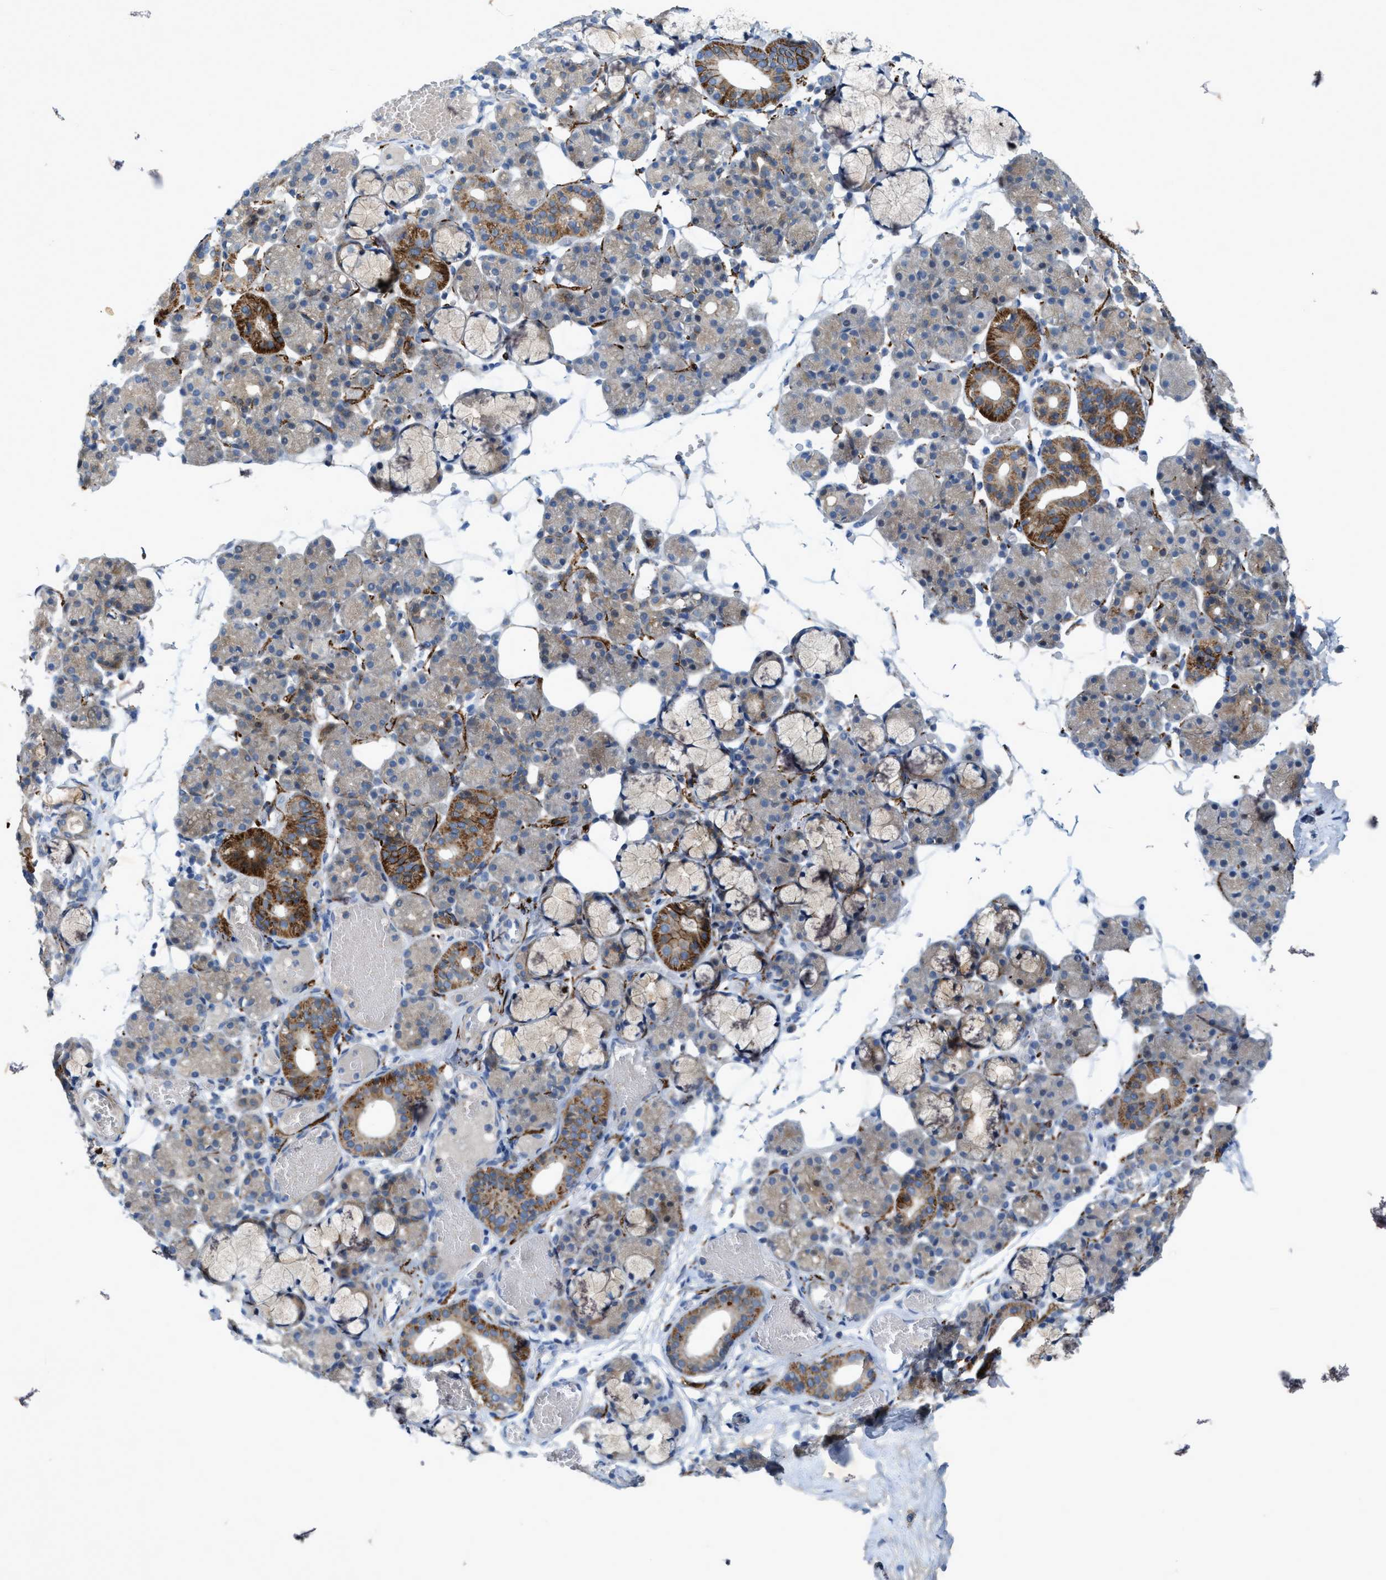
{"staining": {"intensity": "strong", "quantity": "25%-75%", "location": "cytoplasmic/membranous"}, "tissue": "salivary gland", "cell_type": "Glandular cells", "image_type": "normal", "snomed": [{"axis": "morphology", "description": "Normal tissue, NOS"}, {"axis": "topography", "description": "Salivary gland"}], "caption": "High-power microscopy captured an immunohistochemistry (IHC) micrograph of benign salivary gland, revealing strong cytoplasmic/membranous expression in about 25%-75% of glandular cells. Nuclei are stained in blue.", "gene": "URGCP", "patient": {"sex": "male", "age": 63}}